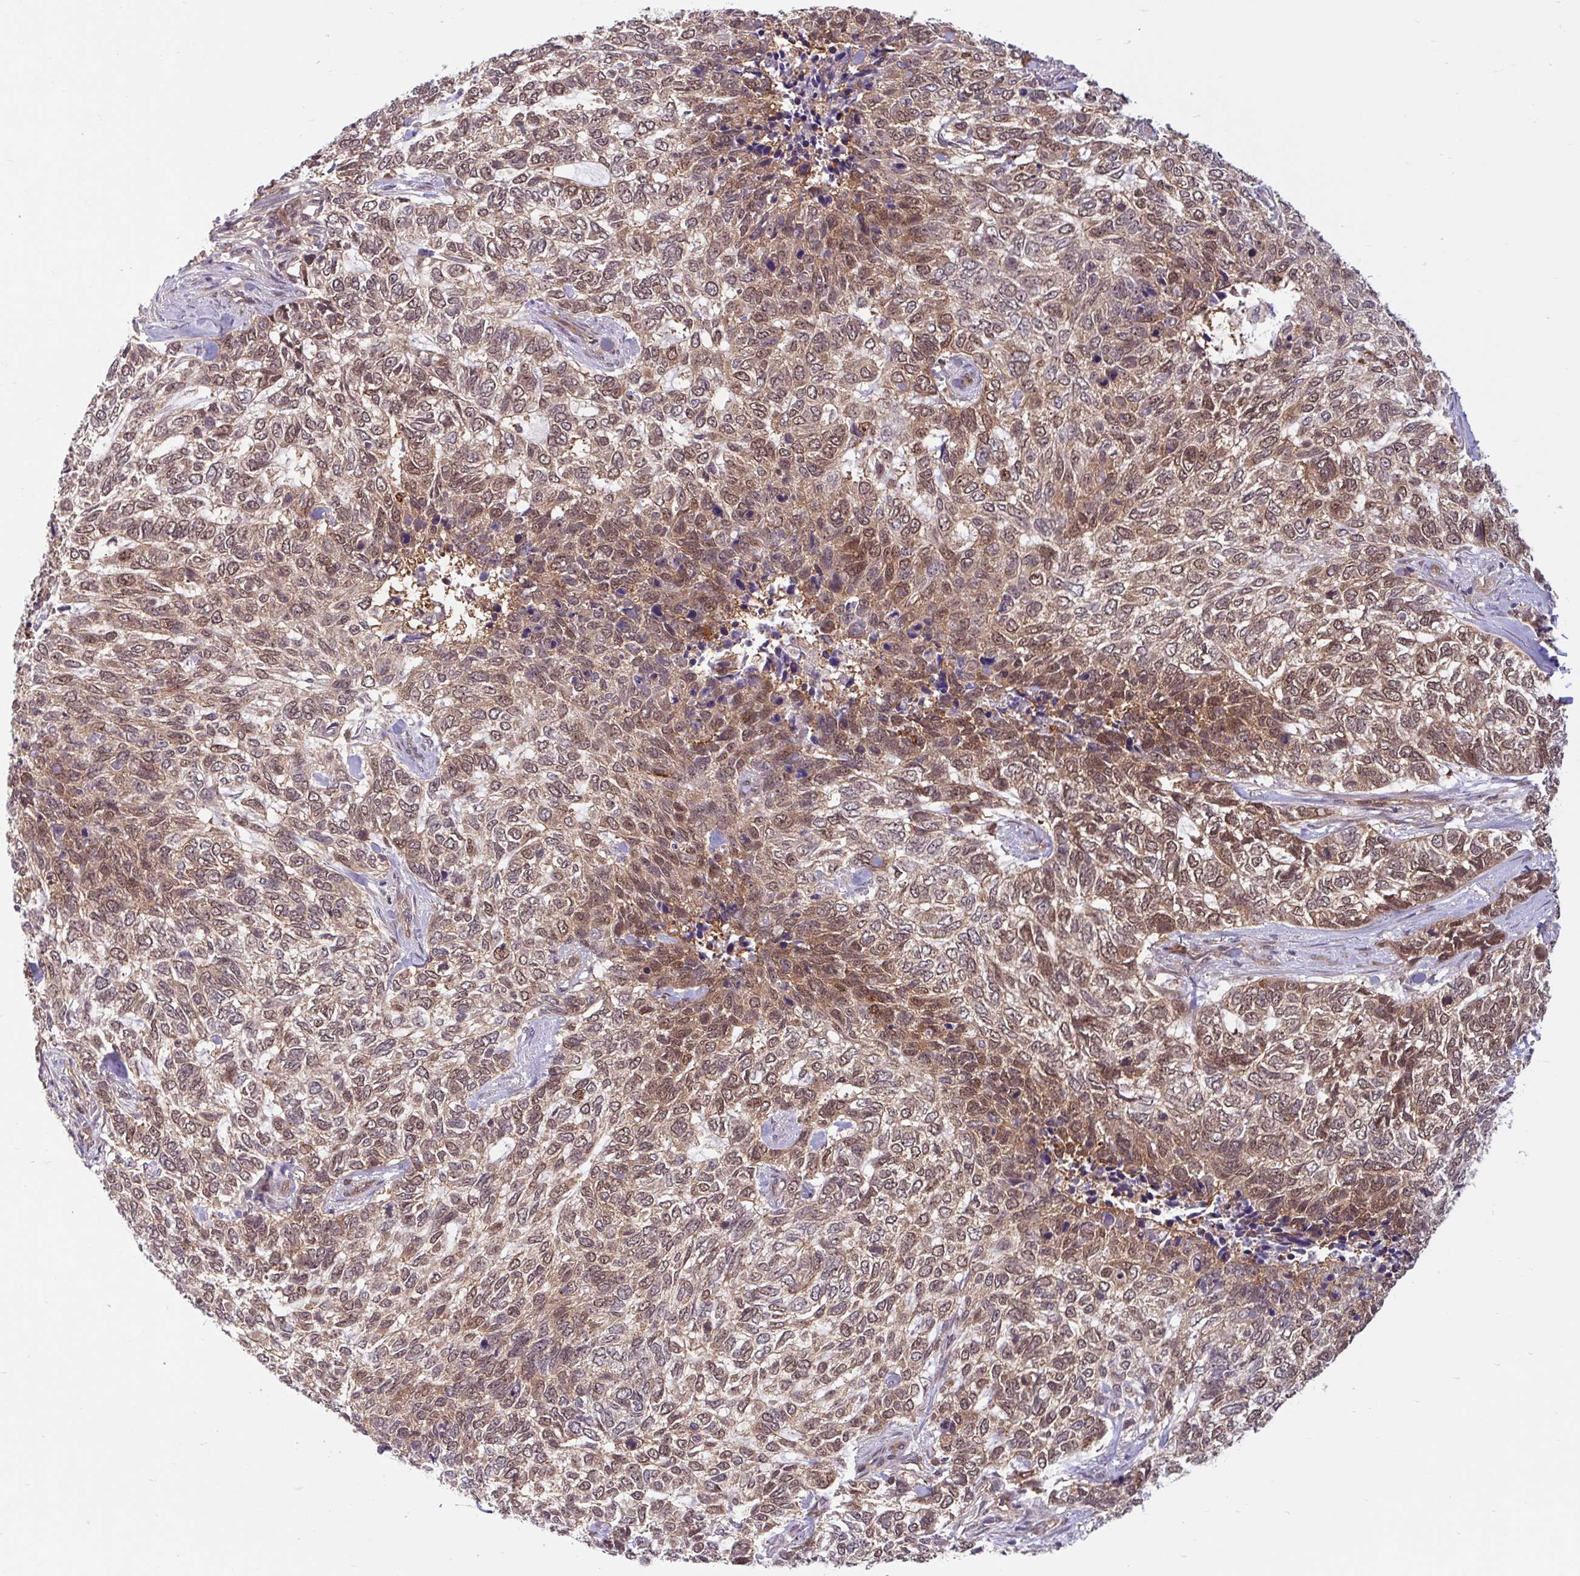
{"staining": {"intensity": "moderate", "quantity": ">75%", "location": "cytoplasmic/membranous,nuclear"}, "tissue": "skin cancer", "cell_type": "Tumor cells", "image_type": "cancer", "snomed": [{"axis": "morphology", "description": "Basal cell carcinoma"}, {"axis": "topography", "description": "Skin"}], "caption": "Human basal cell carcinoma (skin) stained for a protein (brown) demonstrates moderate cytoplasmic/membranous and nuclear positive expression in approximately >75% of tumor cells.", "gene": "HMBS", "patient": {"sex": "female", "age": 65}}